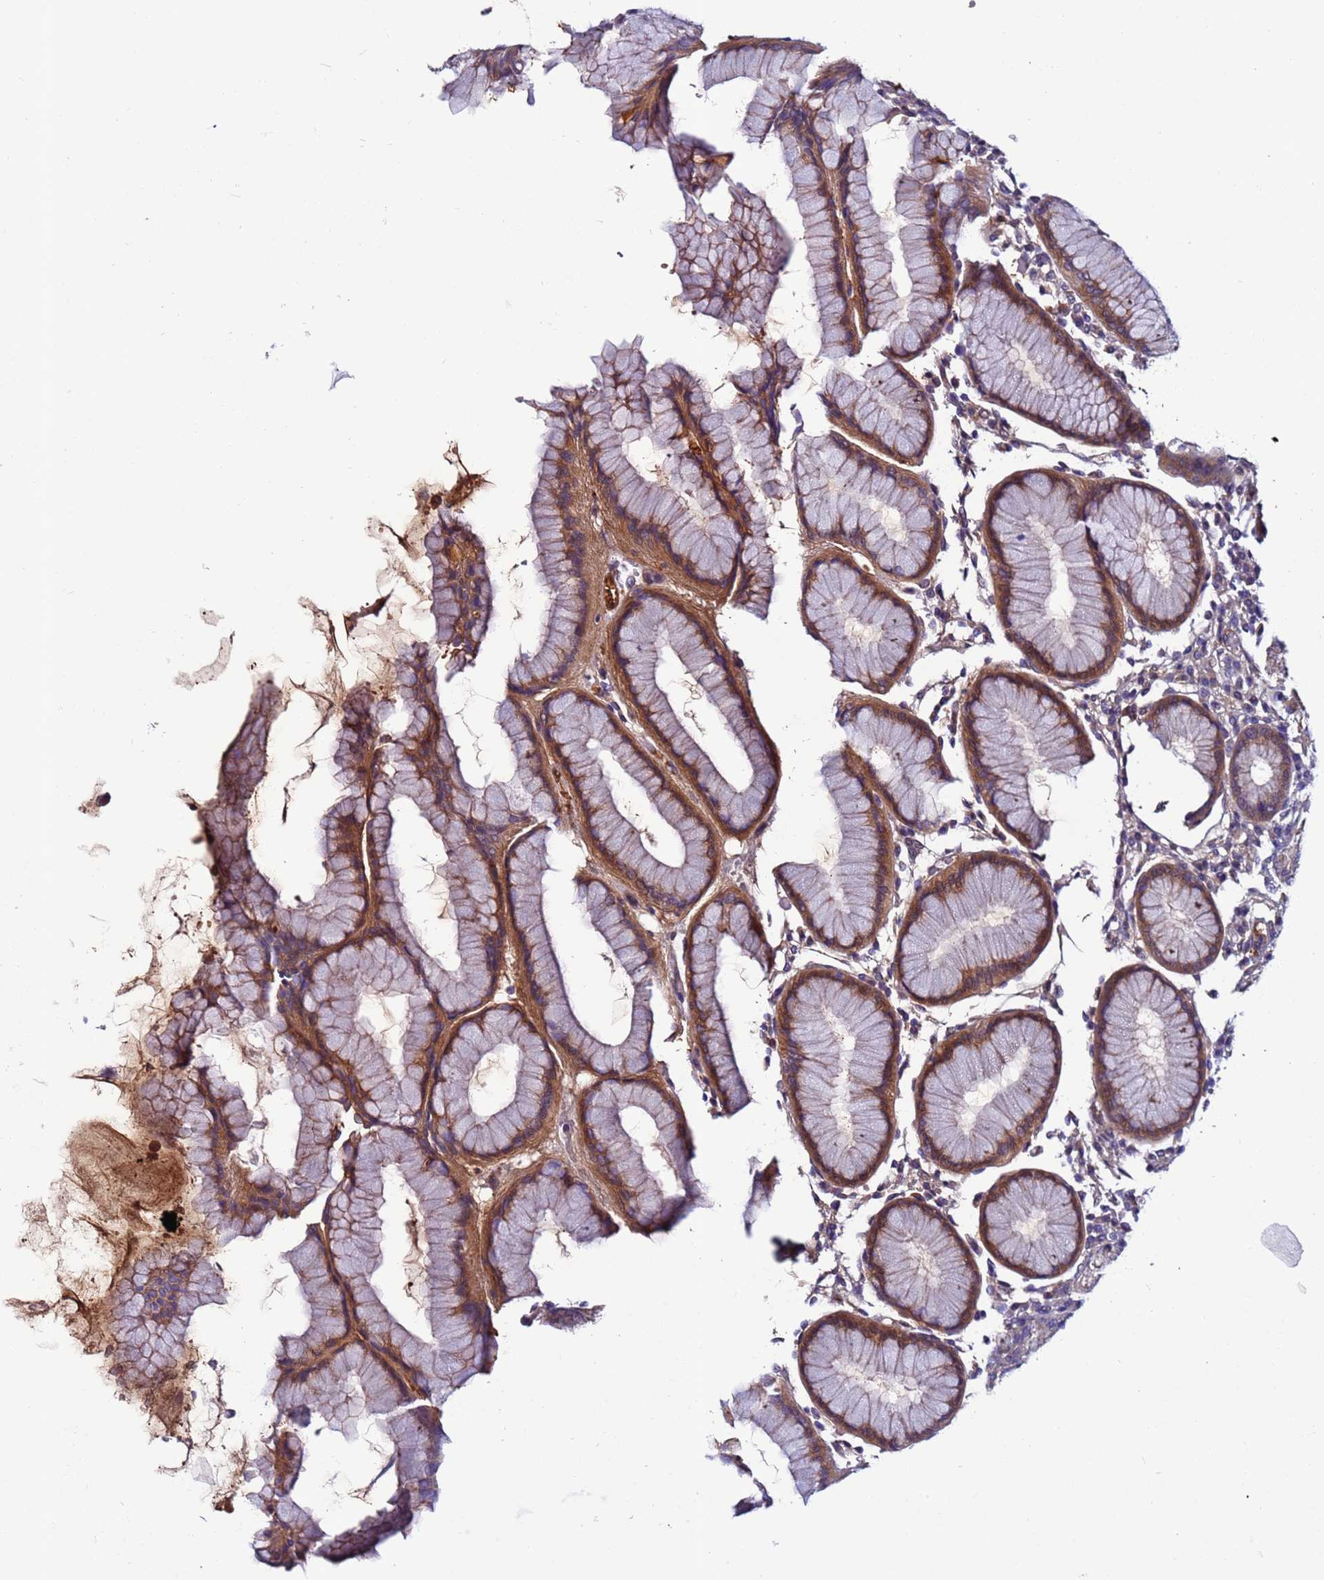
{"staining": {"intensity": "strong", "quantity": "25%-75%", "location": "cytoplasmic/membranous"}, "tissue": "stomach", "cell_type": "Glandular cells", "image_type": "normal", "snomed": [{"axis": "morphology", "description": "Normal tissue, NOS"}, {"axis": "topography", "description": "Stomach"}, {"axis": "topography", "description": "Stomach, lower"}], "caption": "Brown immunohistochemical staining in benign human stomach reveals strong cytoplasmic/membranous expression in approximately 25%-75% of glandular cells.", "gene": "C8G", "patient": {"sex": "female", "age": 56}}